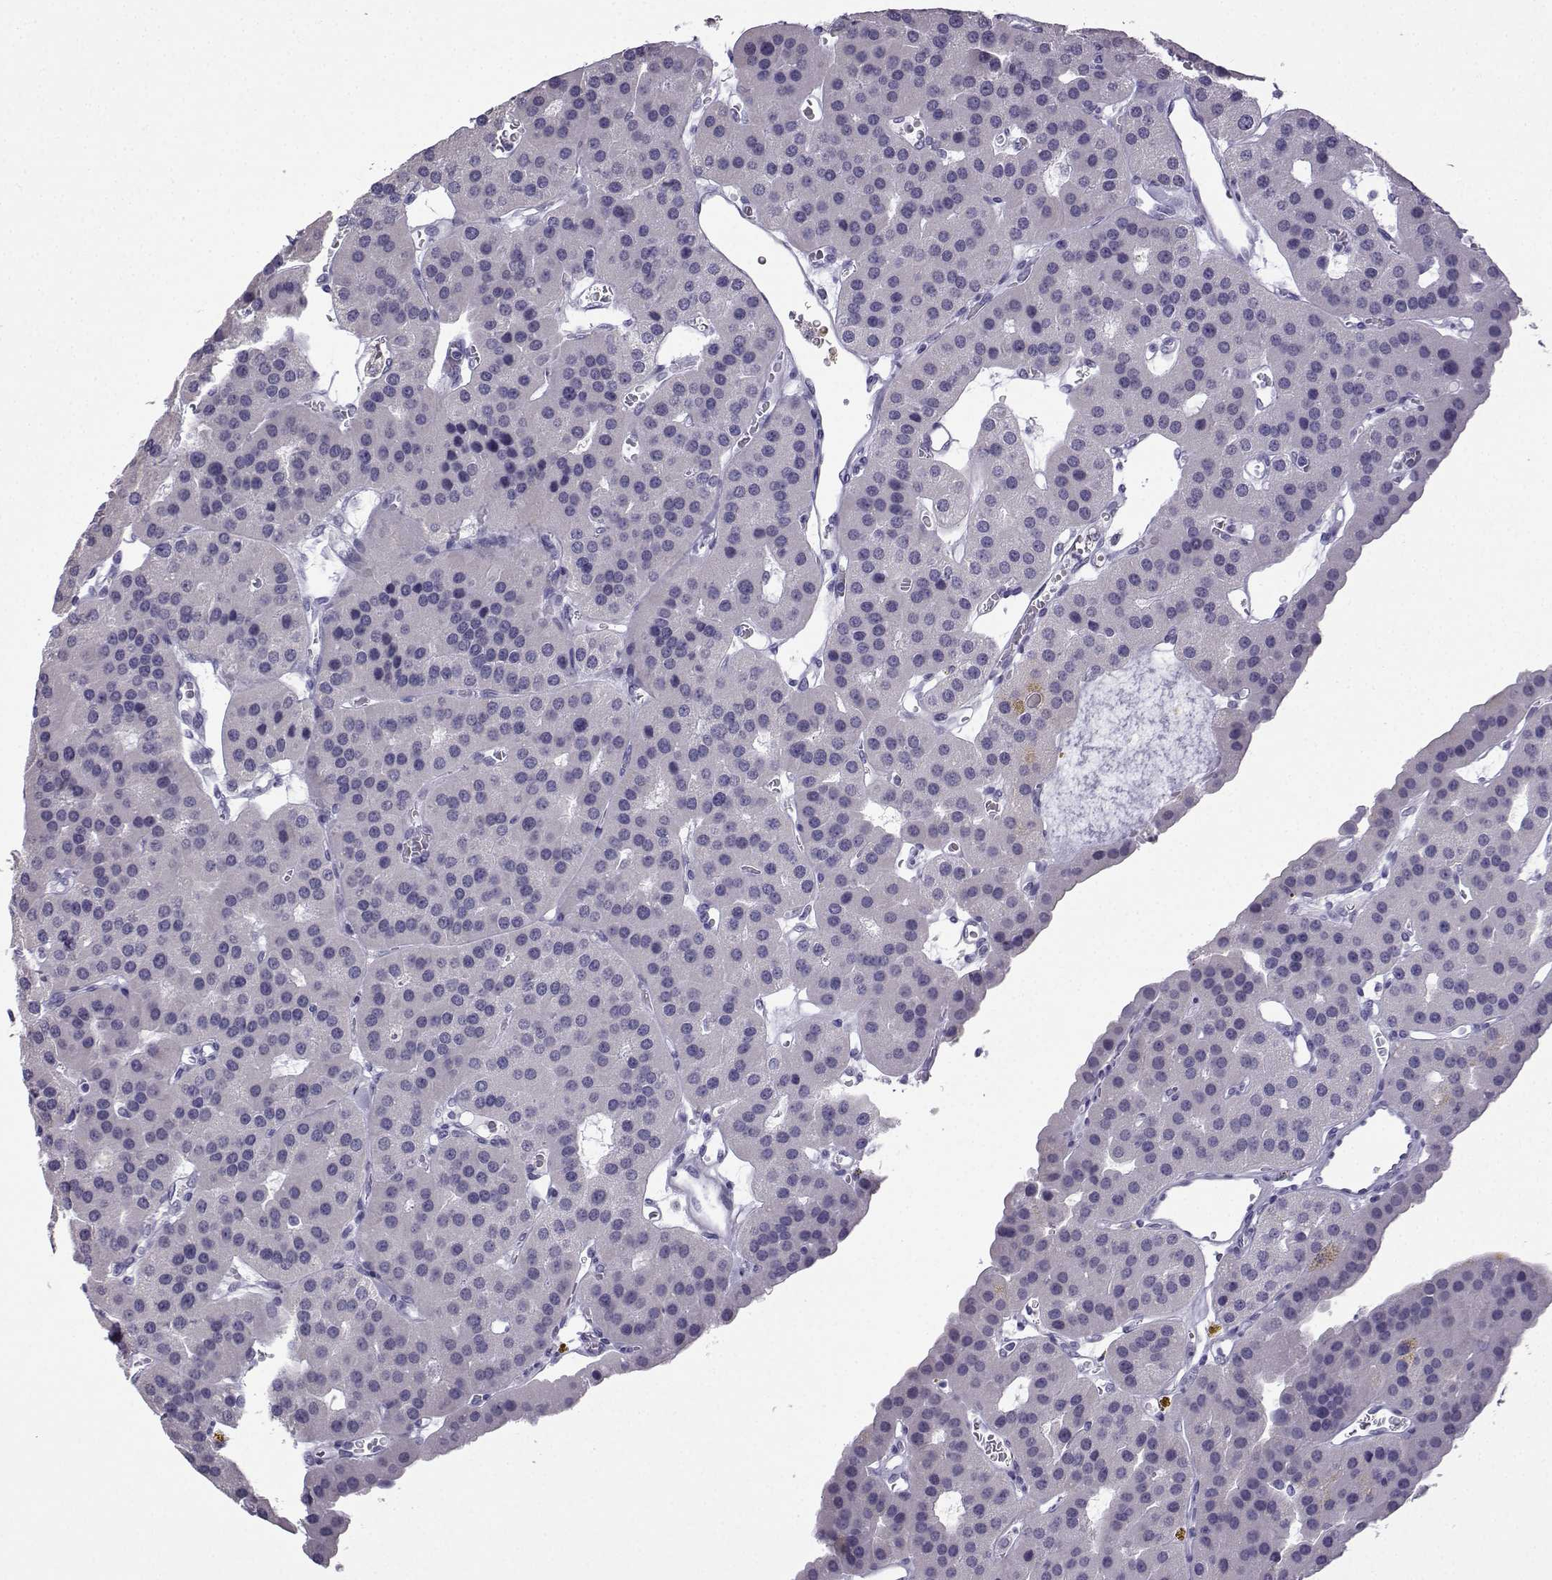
{"staining": {"intensity": "negative", "quantity": "none", "location": "none"}, "tissue": "parathyroid gland", "cell_type": "Glandular cells", "image_type": "normal", "snomed": [{"axis": "morphology", "description": "Normal tissue, NOS"}, {"axis": "morphology", "description": "Adenoma, NOS"}, {"axis": "topography", "description": "Parathyroid gland"}], "caption": "This is an IHC micrograph of normal parathyroid gland. There is no staining in glandular cells.", "gene": "MRGBP", "patient": {"sex": "female", "age": 86}}